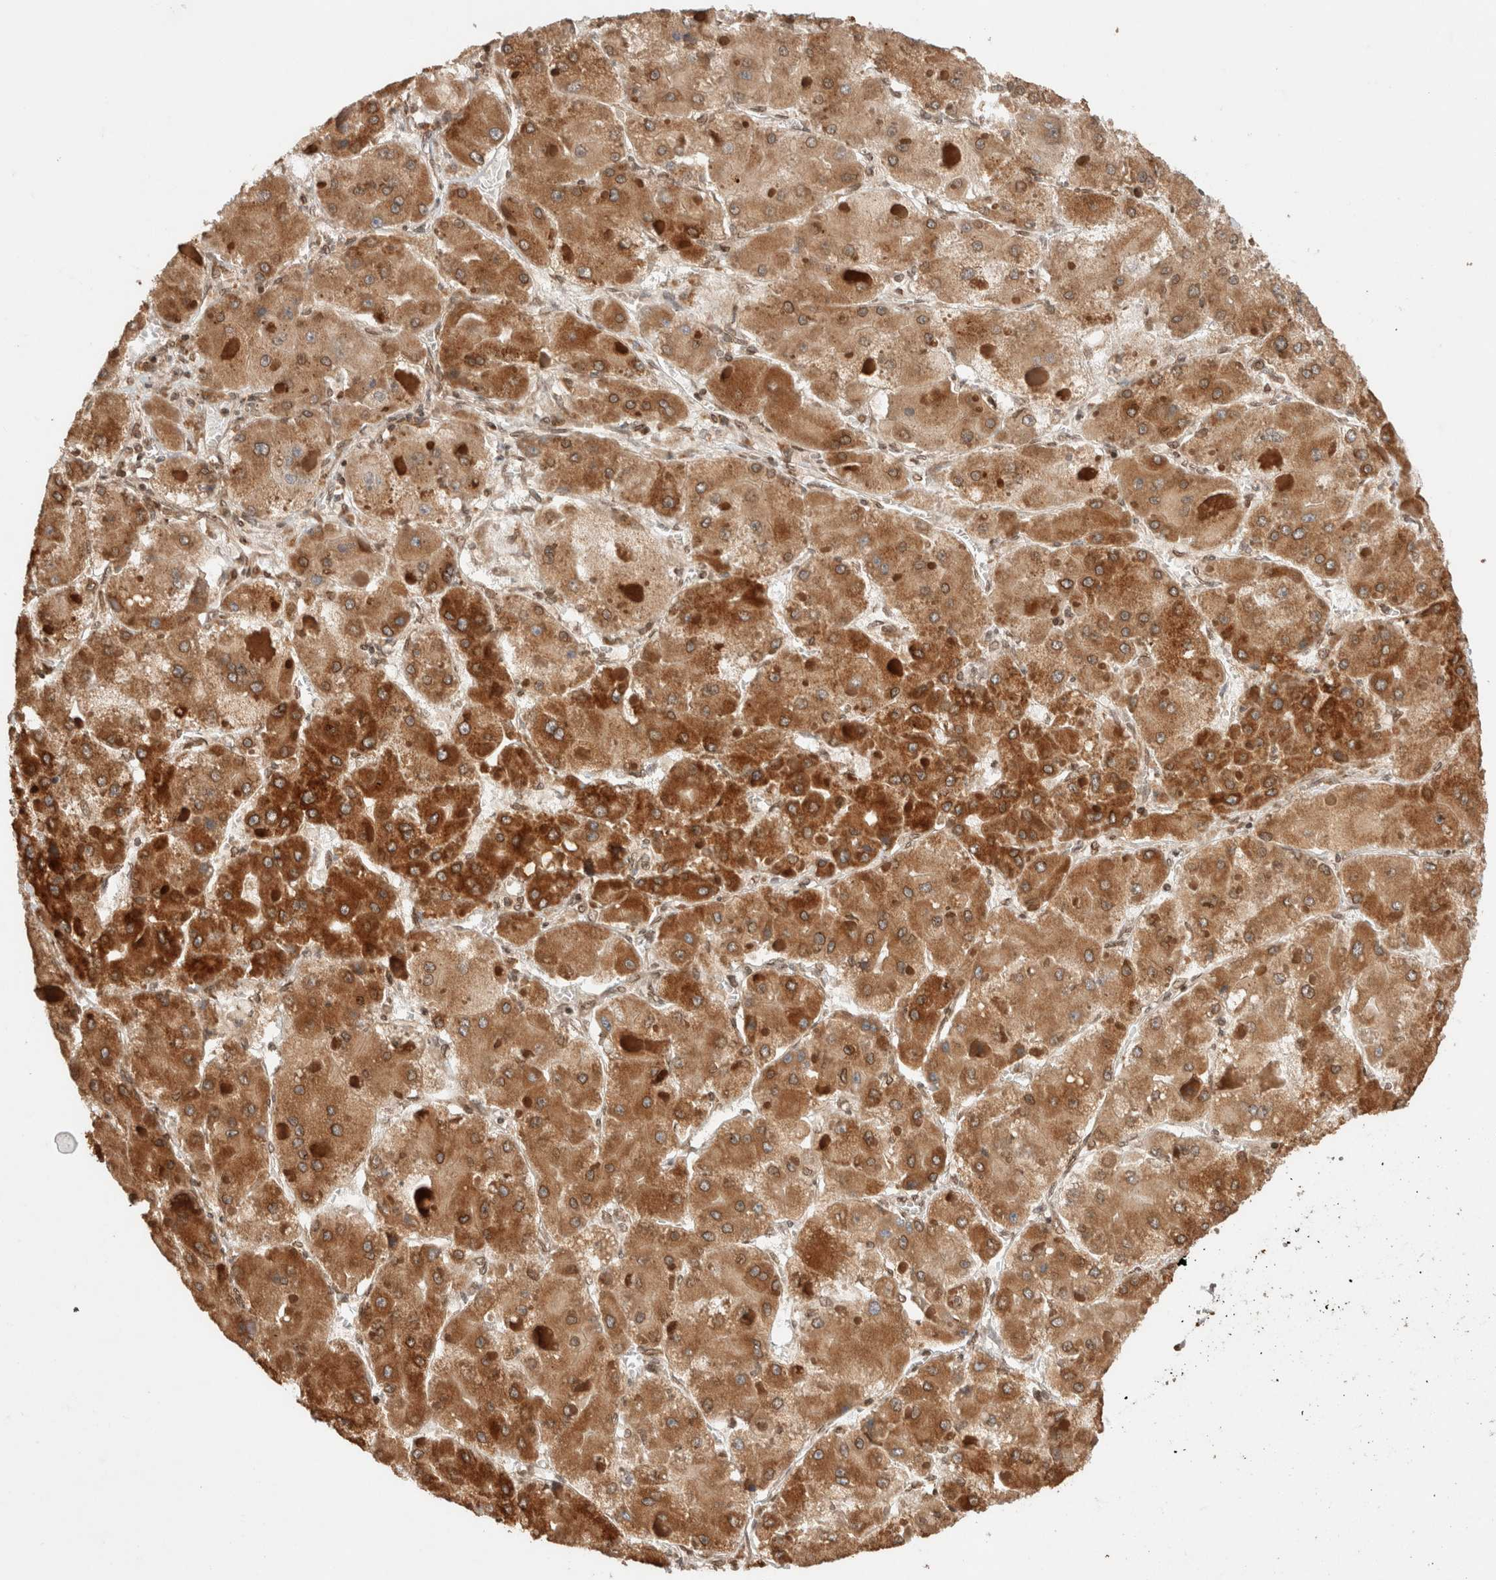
{"staining": {"intensity": "strong", "quantity": ">75%", "location": "cytoplasmic/membranous,nuclear"}, "tissue": "liver cancer", "cell_type": "Tumor cells", "image_type": "cancer", "snomed": [{"axis": "morphology", "description": "Carcinoma, Hepatocellular, NOS"}, {"axis": "topography", "description": "Liver"}], "caption": "Immunohistochemistry (IHC) image of human liver cancer stained for a protein (brown), which shows high levels of strong cytoplasmic/membranous and nuclear positivity in about >75% of tumor cells.", "gene": "TPR", "patient": {"sex": "female", "age": 73}}